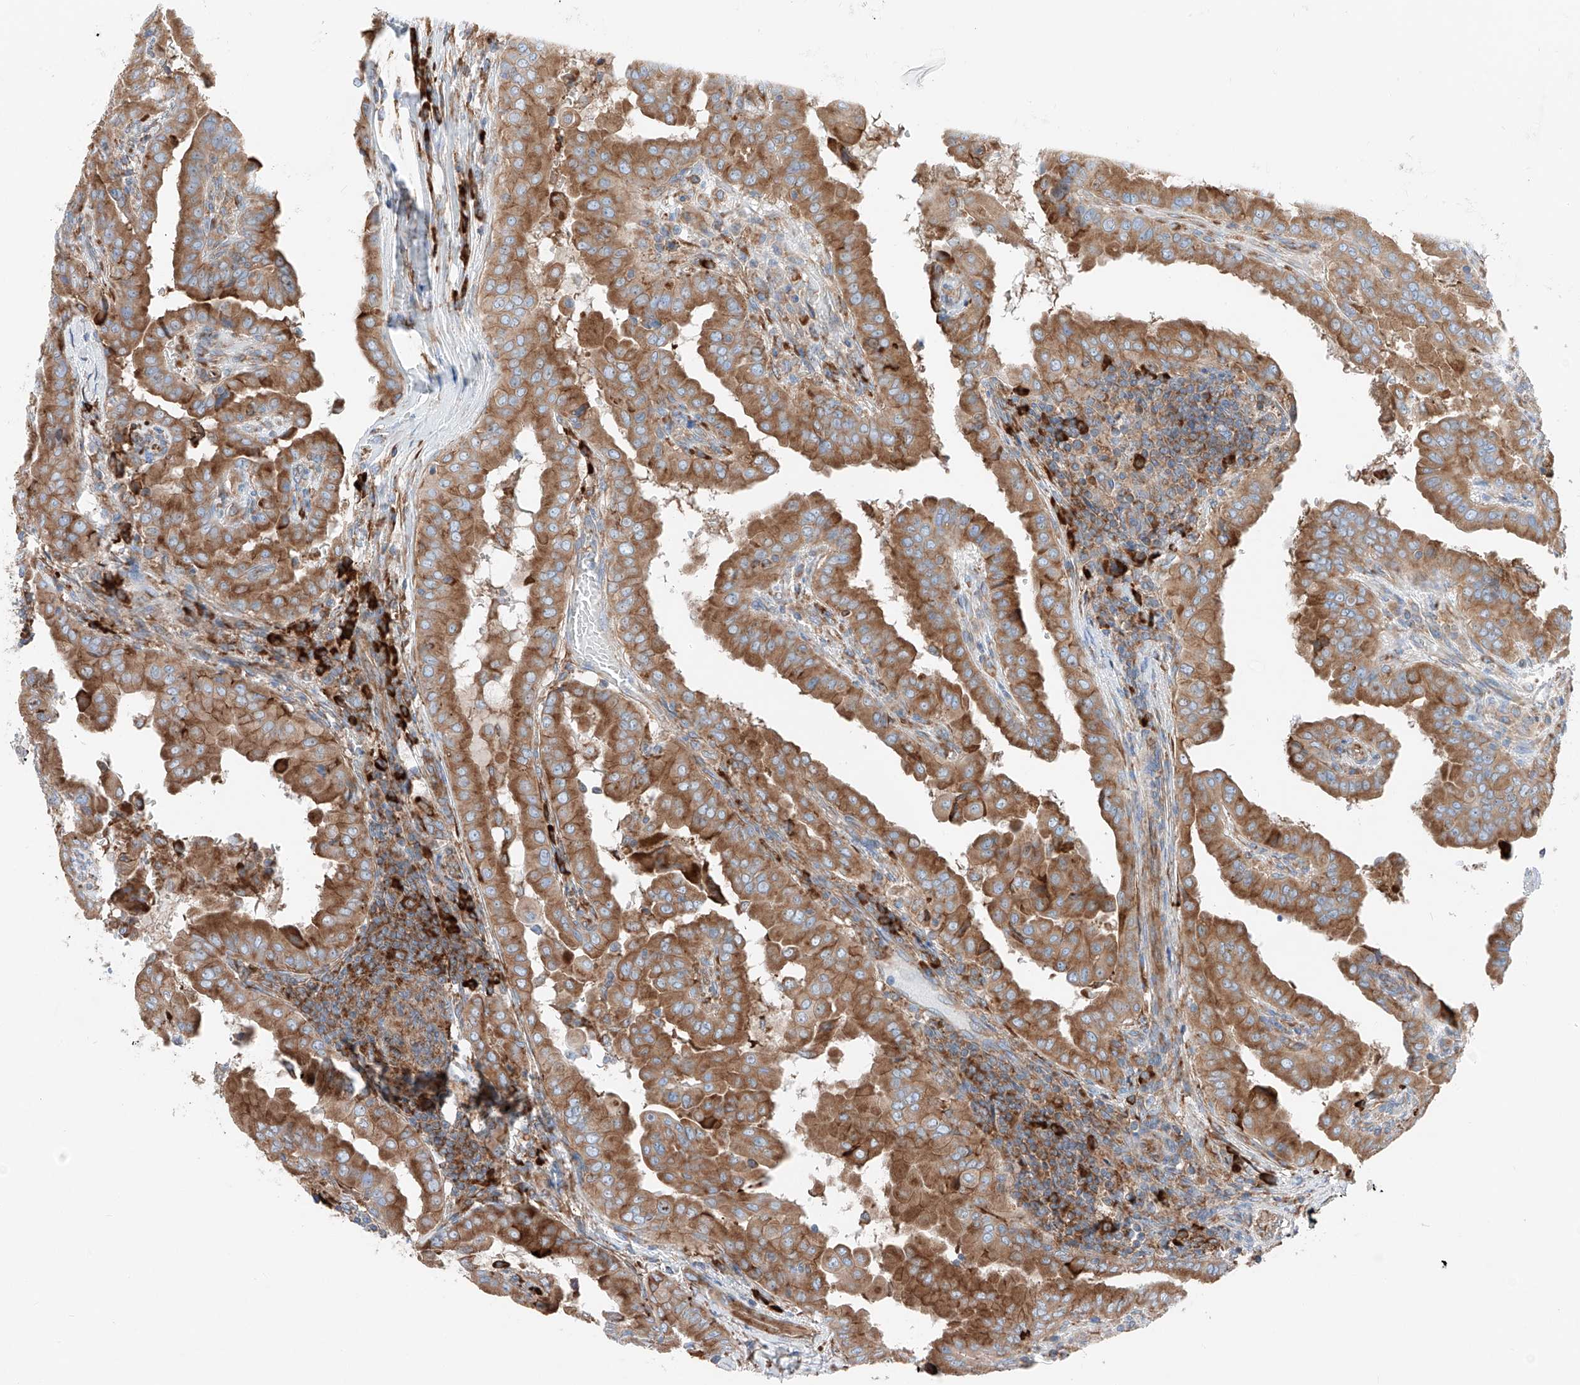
{"staining": {"intensity": "moderate", "quantity": ">75%", "location": "cytoplasmic/membranous"}, "tissue": "thyroid cancer", "cell_type": "Tumor cells", "image_type": "cancer", "snomed": [{"axis": "morphology", "description": "Papillary adenocarcinoma, NOS"}, {"axis": "topography", "description": "Thyroid gland"}], "caption": "IHC (DAB) staining of human thyroid papillary adenocarcinoma displays moderate cytoplasmic/membranous protein positivity in approximately >75% of tumor cells.", "gene": "CRELD1", "patient": {"sex": "male", "age": 33}}